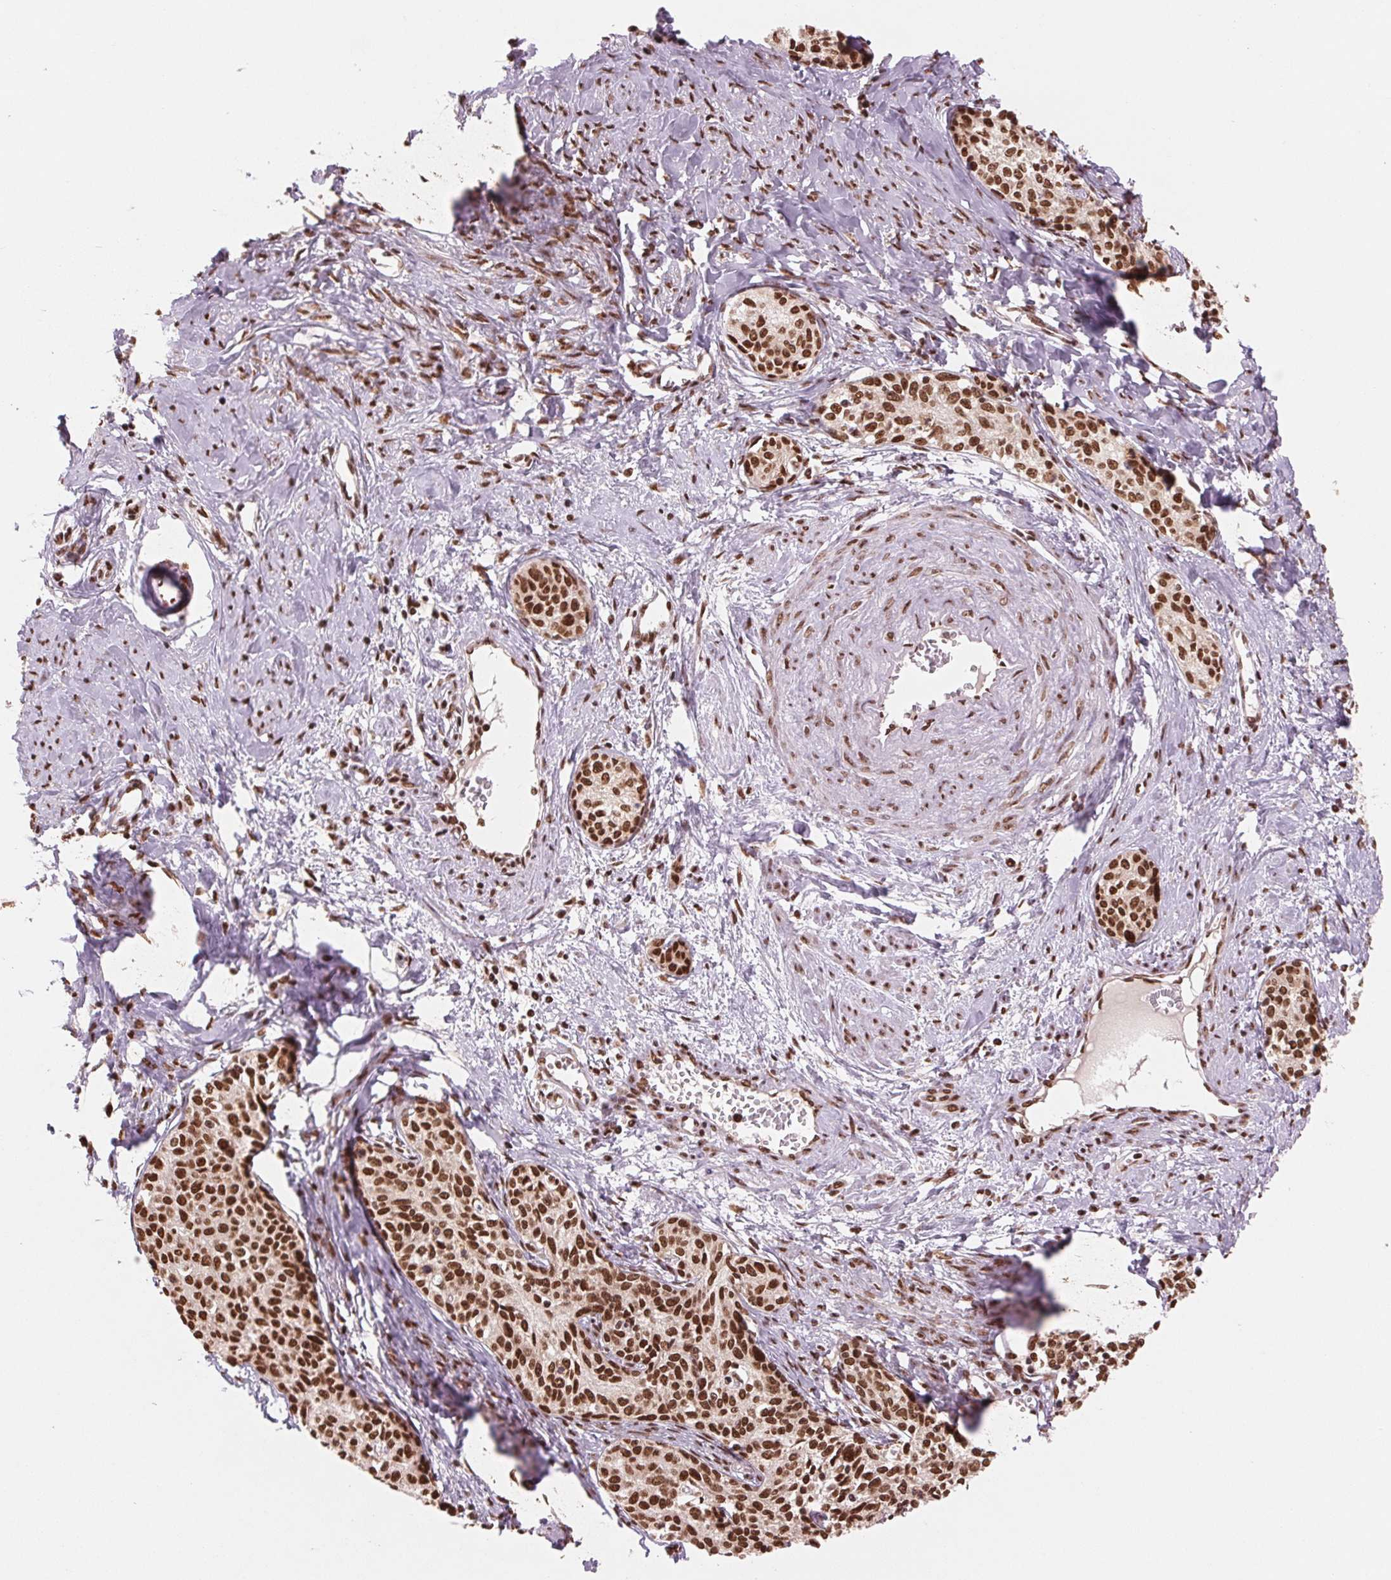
{"staining": {"intensity": "strong", "quantity": ">75%", "location": "nuclear"}, "tissue": "cervical cancer", "cell_type": "Tumor cells", "image_type": "cancer", "snomed": [{"axis": "morphology", "description": "Squamous cell carcinoma, NOS"}, {"axis": "morphology", "description": "Adenocarcinoma, NOS"}, {"axis": "topography", "description": "Cervix"}], "caption": "IHC (DAB (3,3'-diaminobenzidine)) staining of human cervical adenocarcinoma displays strong nuclear protein expression in approximately >75% of tumor cells. (brown staining indicates protein expression, while blue staining denotes nuclei).", "gene": "TTLL9", "patient": {"sex": "female", "age": 52}}